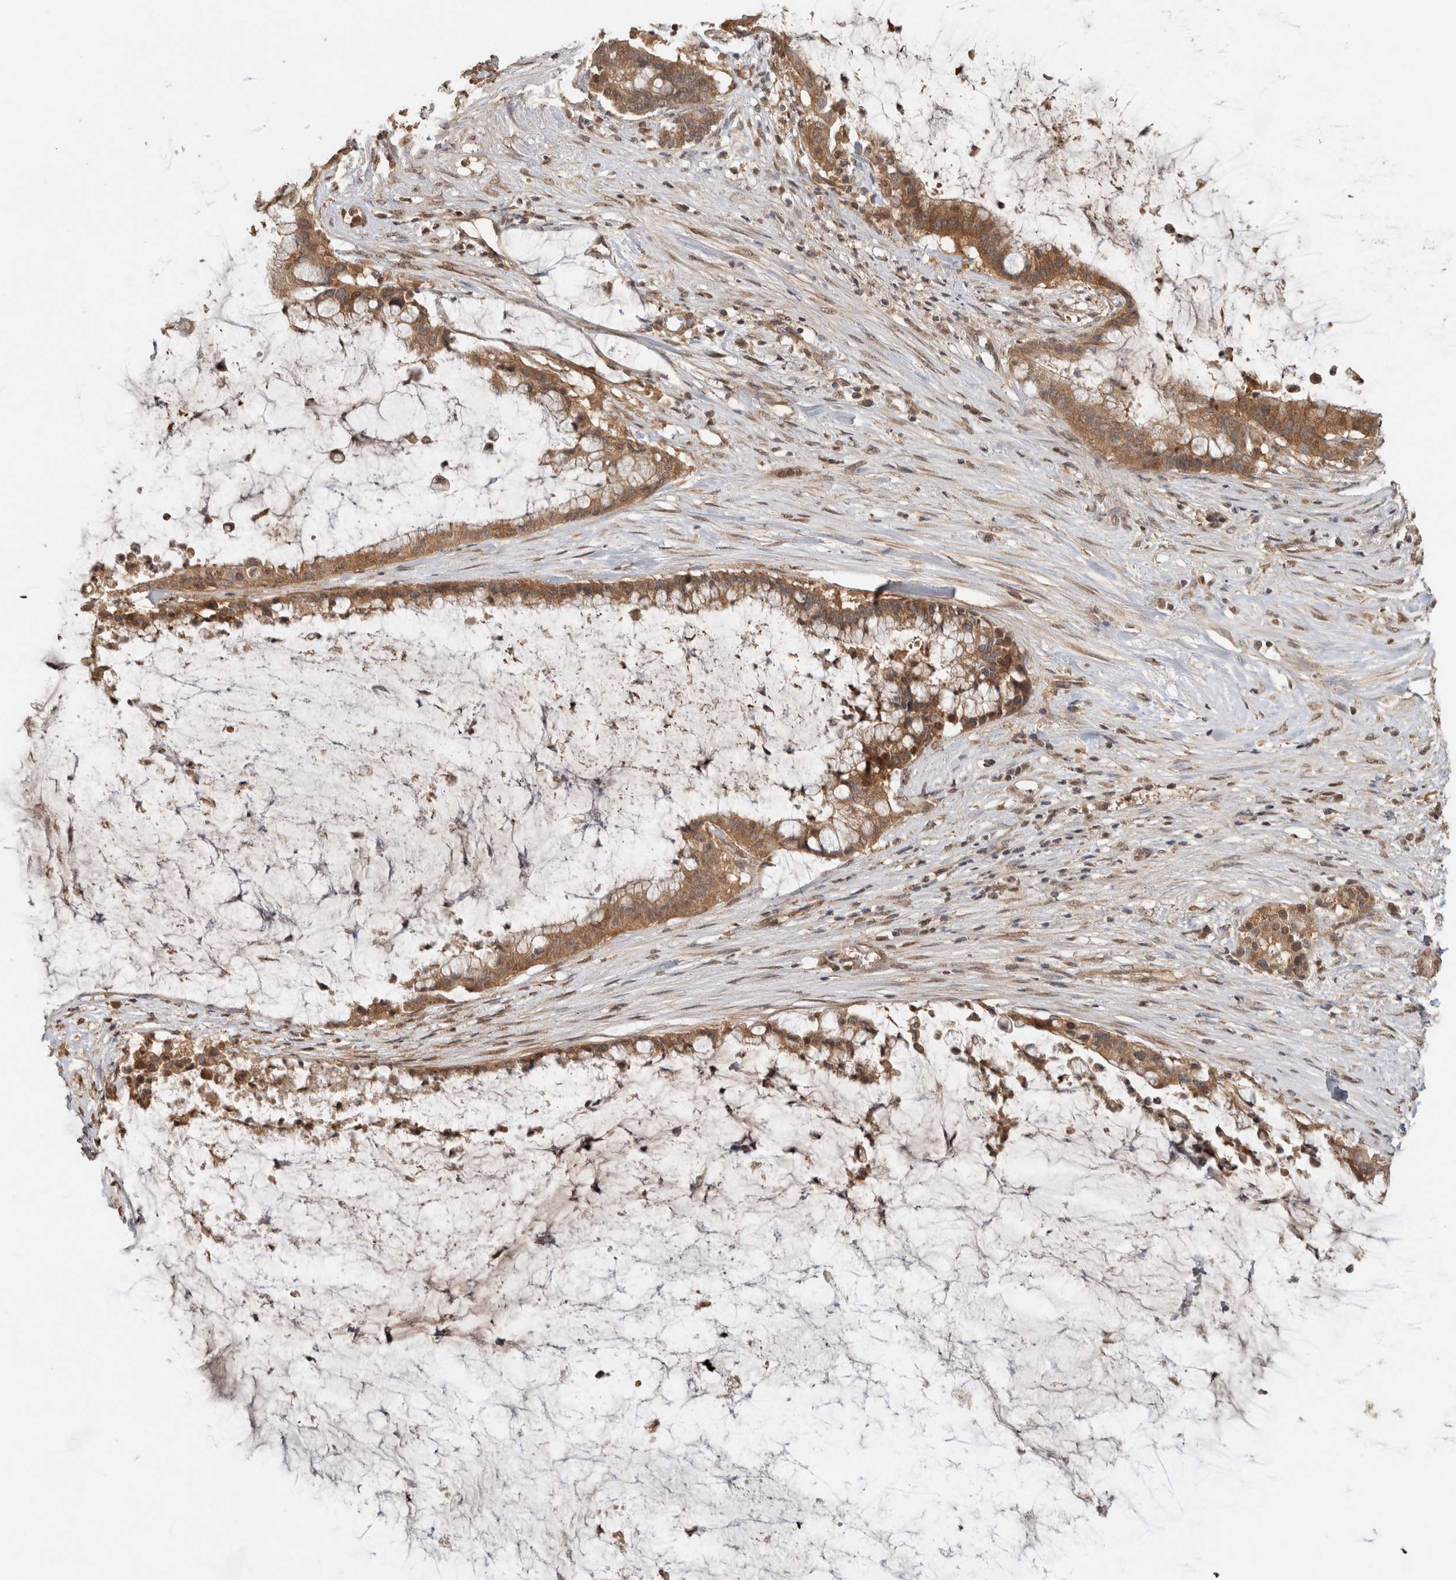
{"staining": {"intensity": "moderate", "quantity": ">75%", "location": "cytoplasmic/membranous"}, "tissue": "pancreatic cancer", "cell_type": "Tumor cells", "image_type": "cancer", "snomed": [{"axis": "morphology", "description": "Adenocarcinoma, NOS"}, {"axis": "topography", "description": "Pancreas"}], "caption": "Tumor cells reveal medium levels of moderate cytoplasmic/membranous staining in about >75% of cells in human pancreatic cancer.", "gene": "FAM3A", "patient": {"sex": "male", "age": 41}}